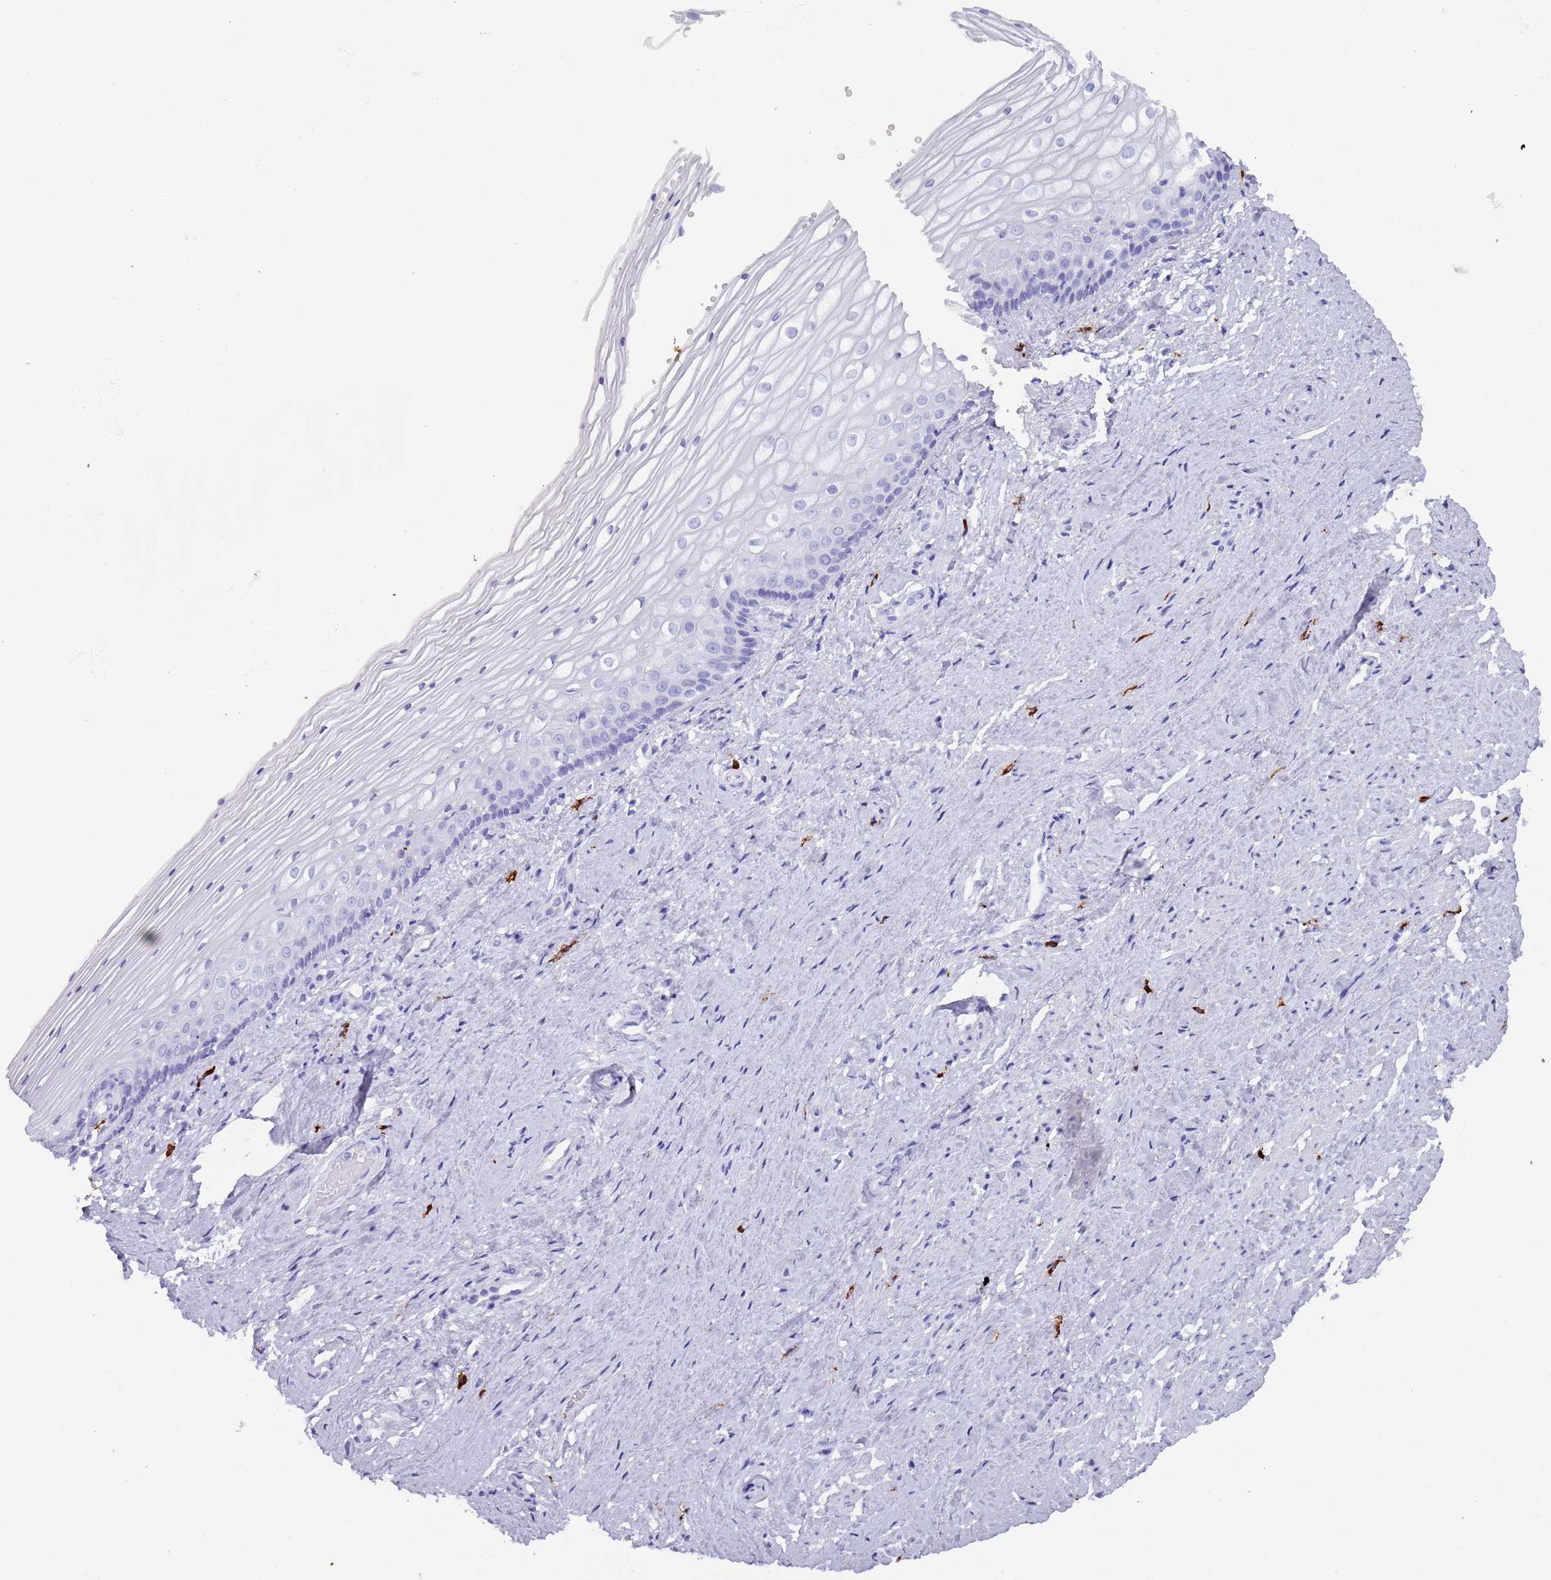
{"staining": {"intensity": "negative", "quantity": "none", "location": "none"}, "tissue": "vagina", "cell_type": "Squamous epithelial cells", "image_type": "normal", "snomed": [{"axis": "morphology", "description": "Normal tissue, NOS"}, {"axis": "topography", "description": "Vagina"}], "caption": "IHC micrograph of normal vagina: human vagina stained with DAB exhibits no significant protein positivity in squamous epithelial cells.", "gene": "MYADML2", "patient": {"sex": "female", "age": 46}}